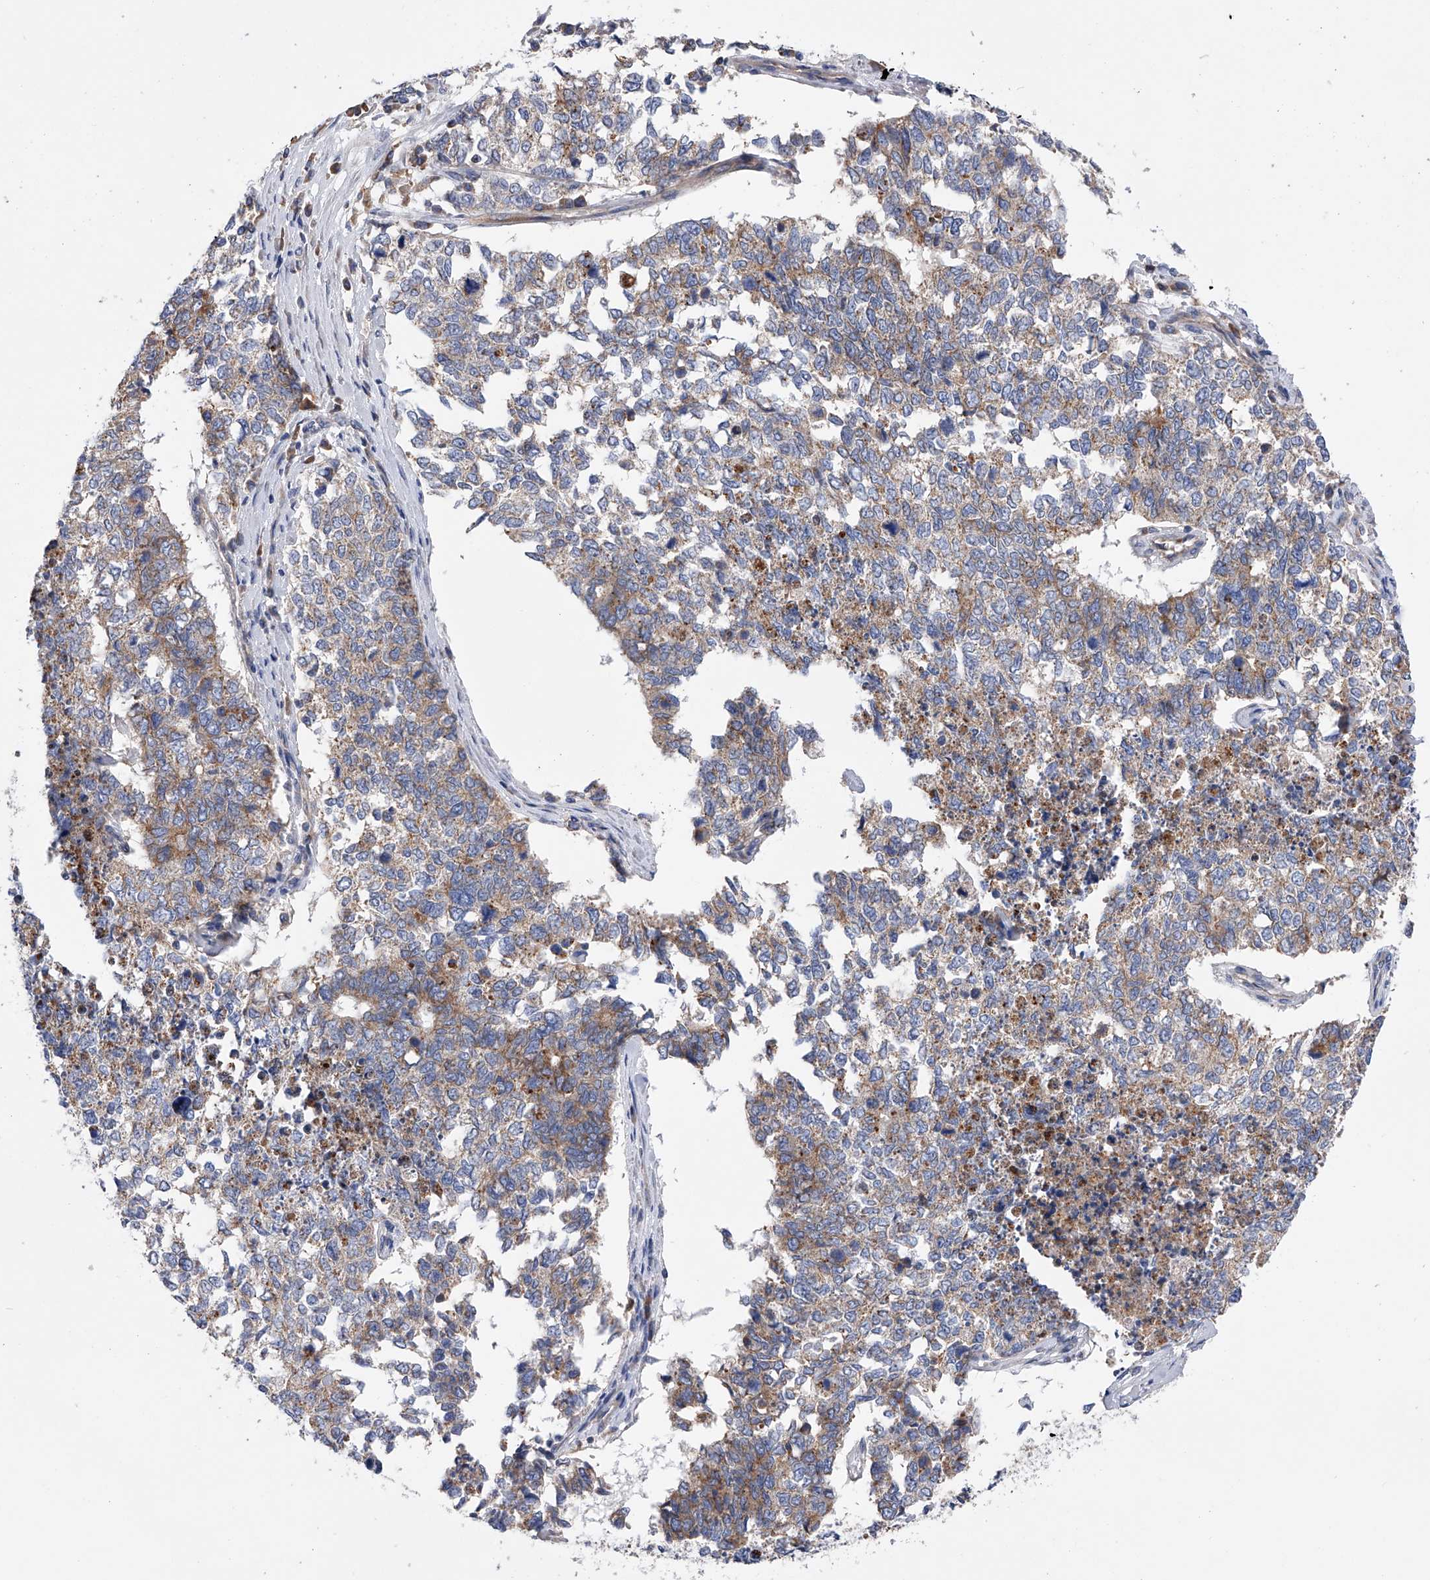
{"staining": {"intensity": "moderate", "quantity": "25%-75%", "location": "cytoplasmic/membranous"}, "tissue": "cervical cancer", "cell_type": "Tumor cells", "image_type": "cancer", "snomed": [{"axis": "morphology", "description": "Squamous cell carcinoma, NOS"}, {"axis": "topography", "description": "Cervix"}], "caption": "Cervical cancer tissue demonstrates moderate cytoplasmic/membranous expression in about 25%-75% of tumor cells Nuclei are stained in blue.", "gene": "MLYCD", "patient": {"sex": "female", "age": 63}}